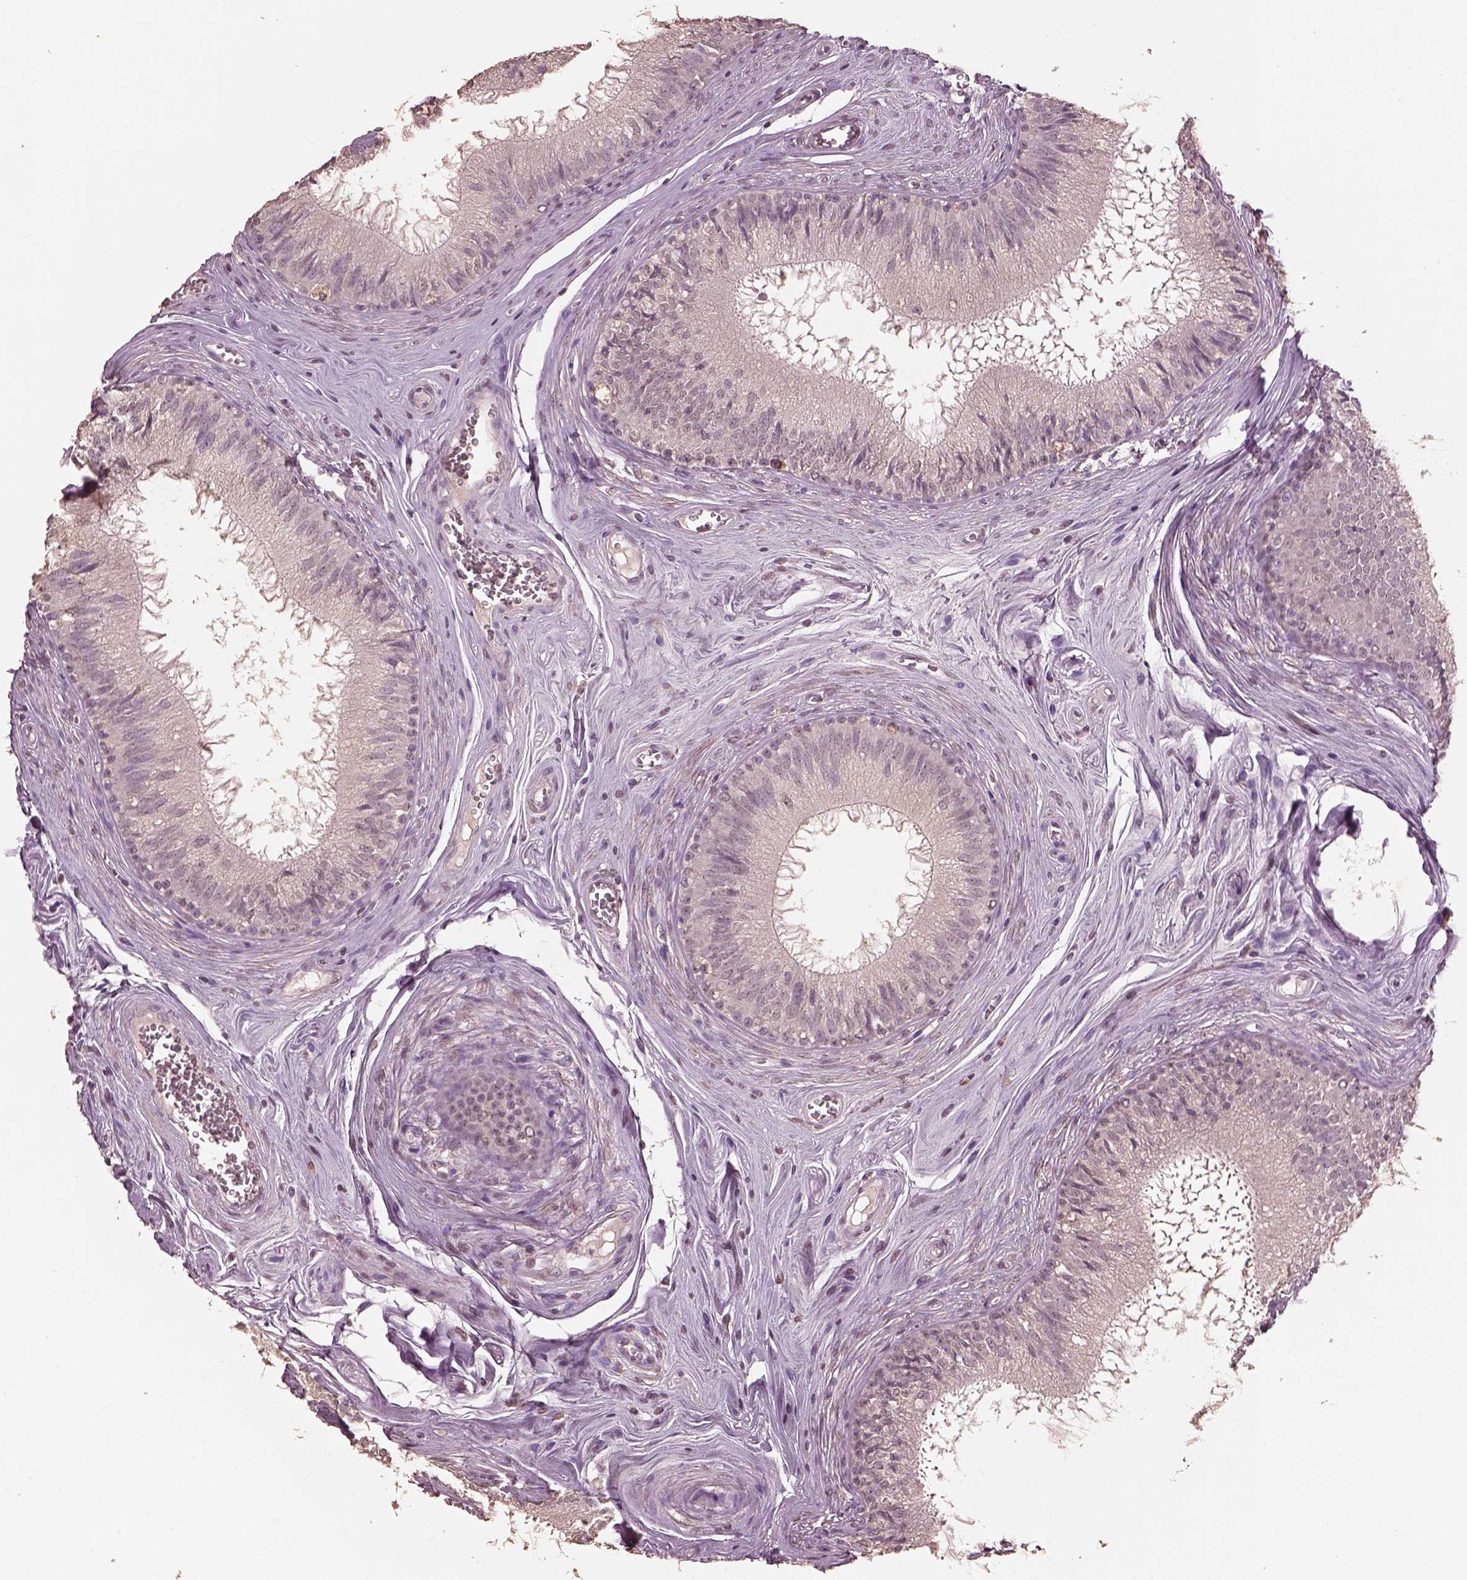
{"staining": {"intensity": "weak", "quantity": "<25%", "location": "cytoplasmic/membranous"}, "tissue": "epididymis", "cell_type": "Glandular cells", "image_type": "normal", "snomed": [{"axis": "morphology", "description": "Normal tissue, NOS"}, {"axis": "topography", "description": "Epididymis"}], "caption": "Immunohistochemistry of unremarkable epididymis demonstrates no positivity in glandular cells.", "gene": "CPT1C", "patient": {"sex": "male", "age": 37}}